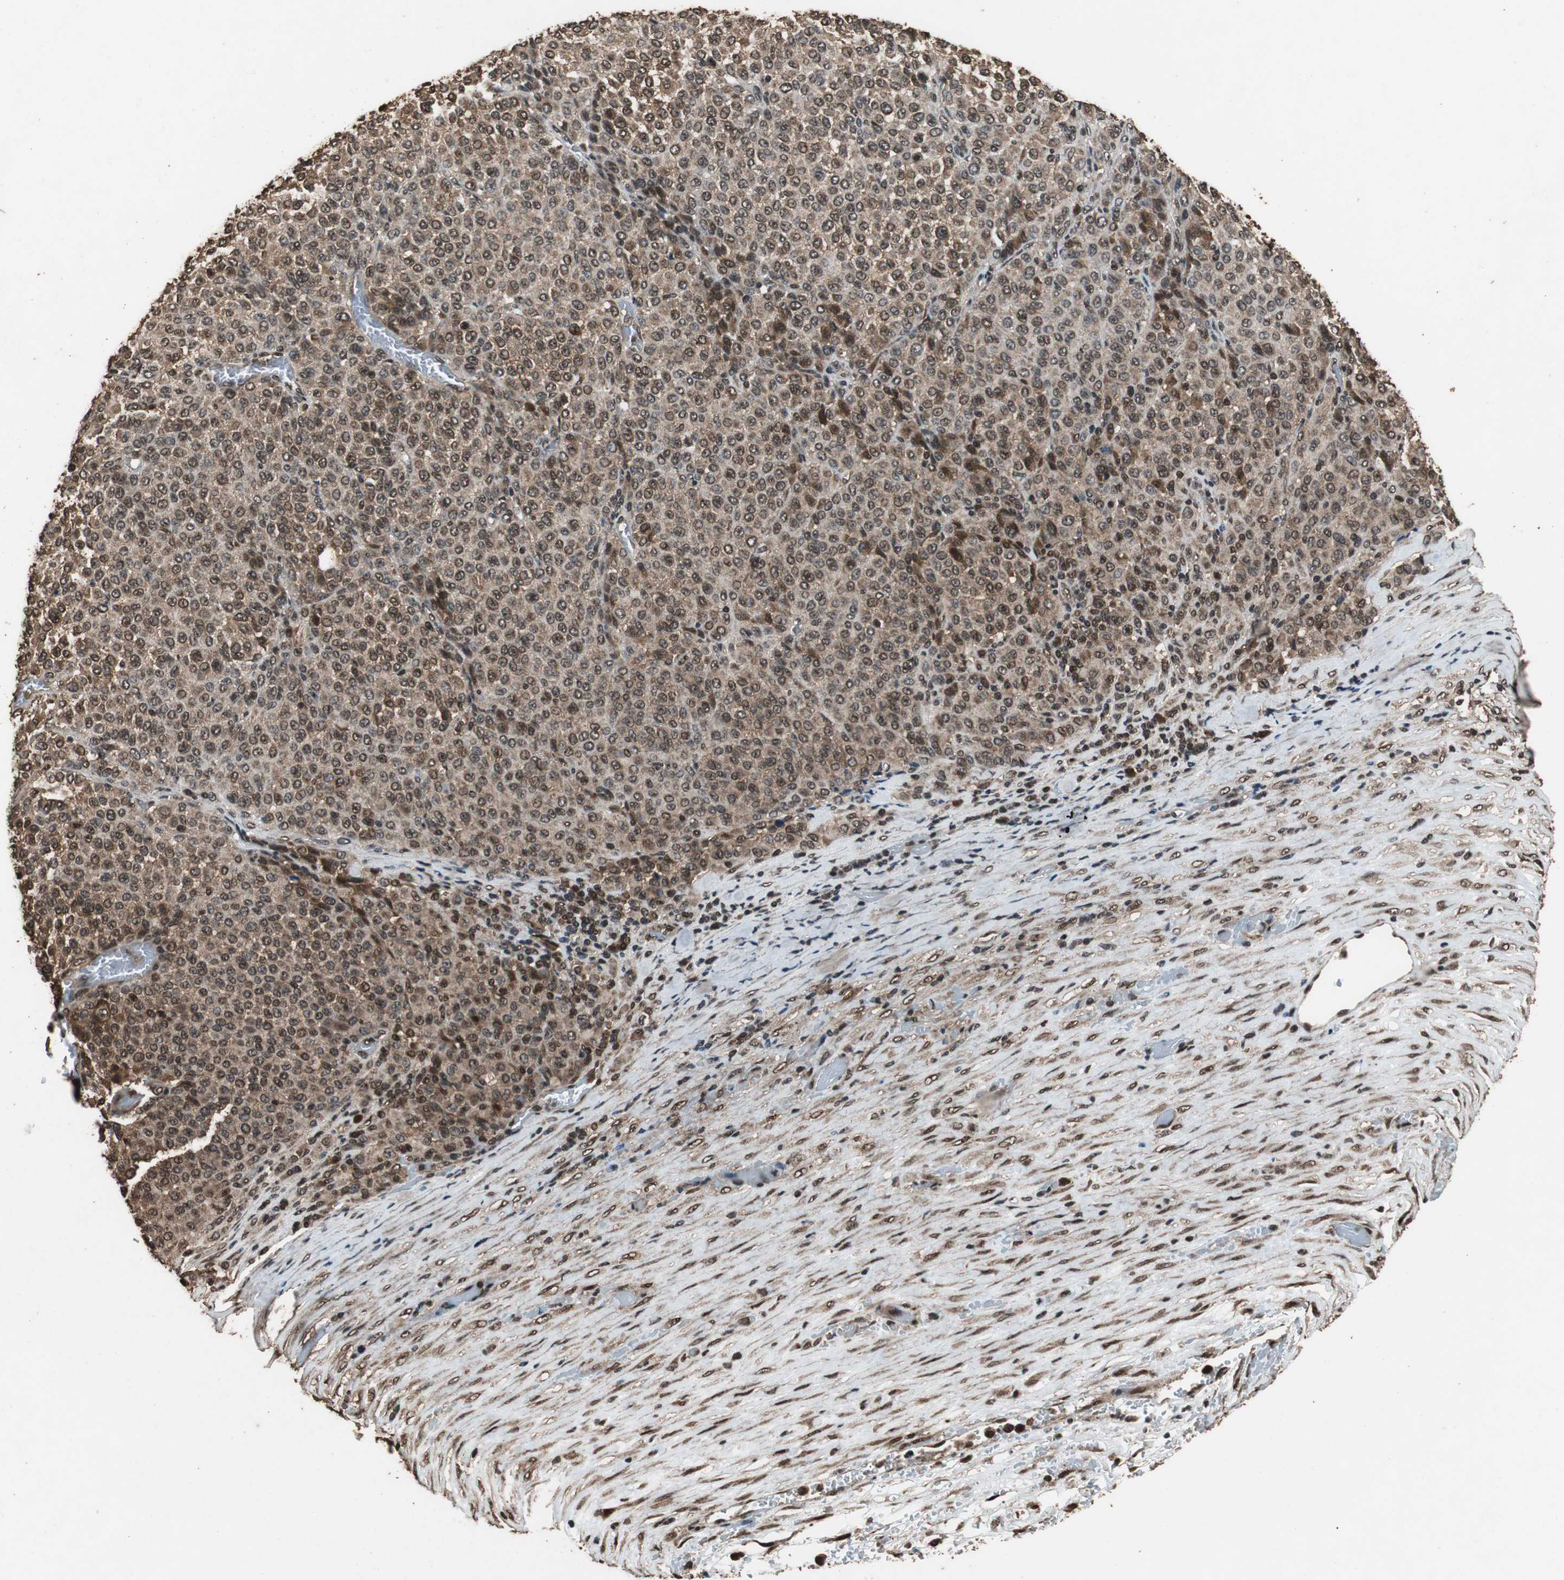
{"staining": {"intensity": "moderate", "quantity": ">75%", "location": "cytoplasmic/membranous,nuclear"}, "tissue": "melanoma", "cell_type": "Tumor cells", "image_type": "cancer", "snomed": [{"axis": "morphology", "description": "Malignant melanoma, Metastatic site"}, {"axis": "topography", "description": "Pancreas"}], "caption": "Immunohistochemistry (IHC) histopathology image of human malignant melanoma (metastatic site) stained for a protein (brown), which demonstrates medium levels of moderate cytoplasmic/membranous and nuclear expression in about >75% of tumor cells.", "gene": "ZNF18", "patient": {"sex": "female", "age": 30}}